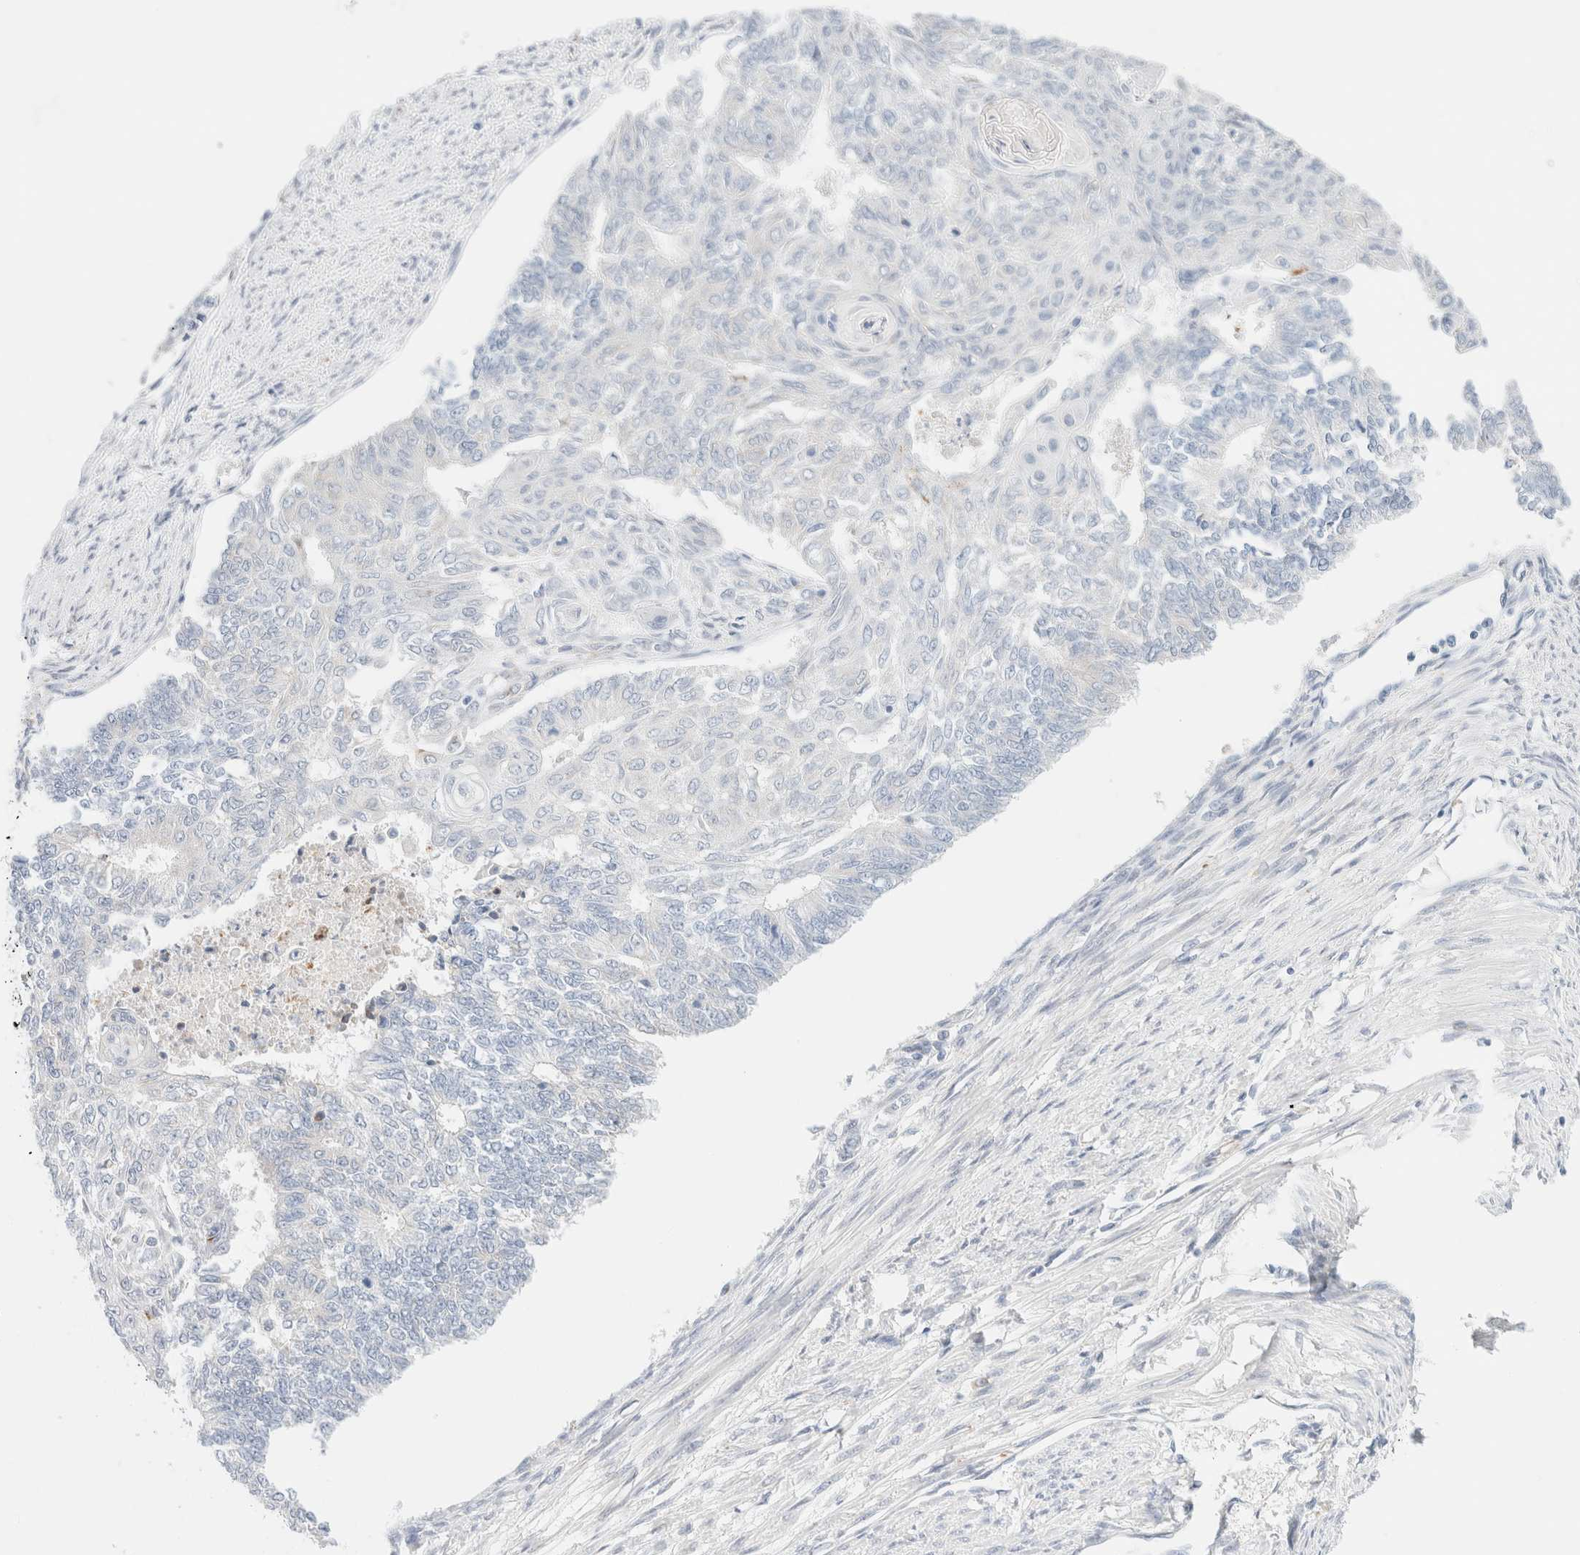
{"staining": {"intensity": "negative", "quantity": "none", "location": "none"}, "tissue": "endometrial cancer", "cell_type": "Tumor cells", "image_type": "cancer", "snomed": [{"axis": "morphology", "description": "Adenocarcinoma, NOS"}, {"axis": "topography", "description": "Endometrium"}], "caption": "Immunohistochemistry photomicrograph of endometrial cancer (adenocarcinoma) stained for a protein (brown), which reveals no positivity in tumor cells. (DAB immunohistochemistry, high magnification).", "gene": "SLC25A48", "patient": {"sex": "female", "age": 32}}